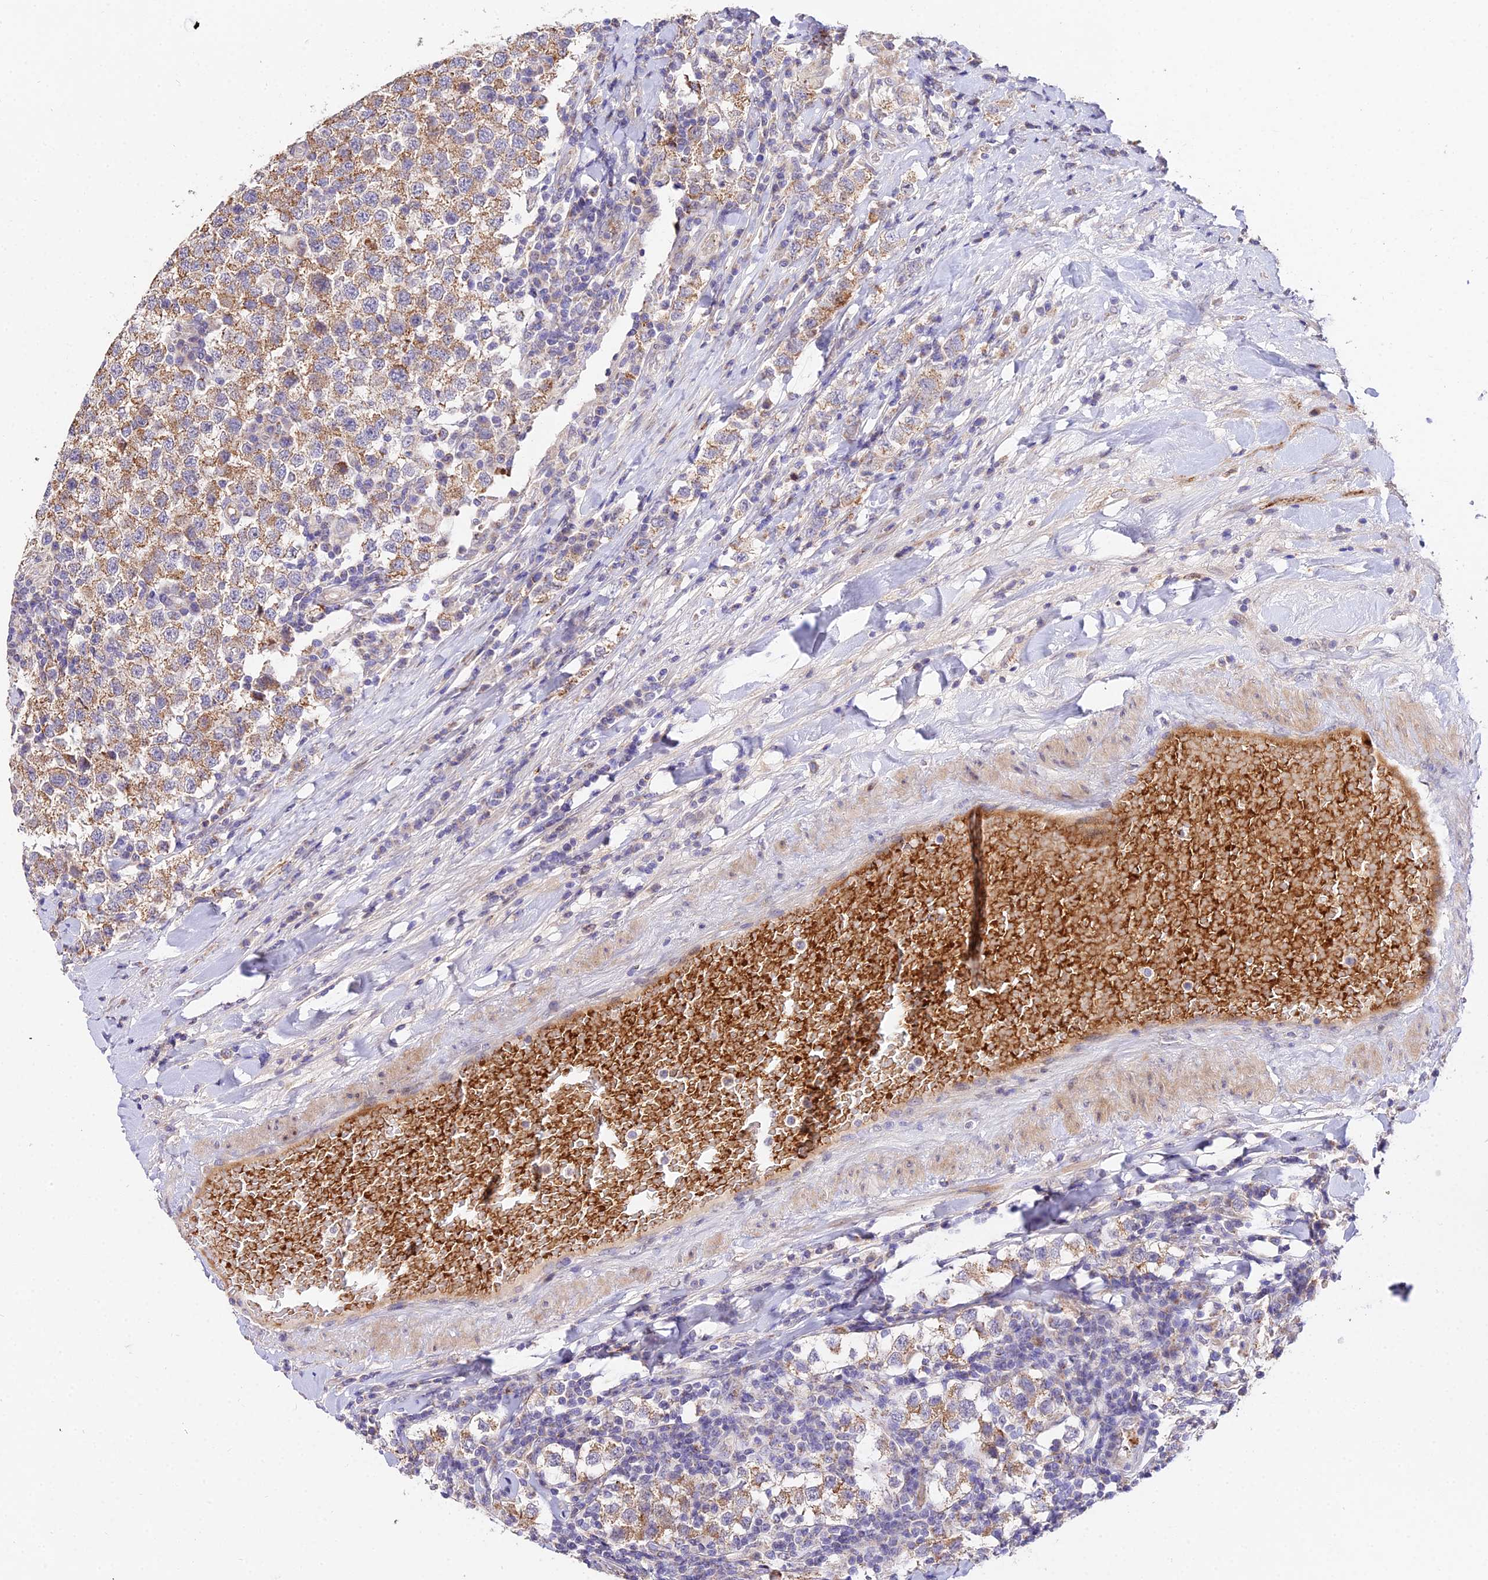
{"staining": {"intensity": "moderate", "quantity": ">75%", "location": "cytoplasmic/membranous"}, "tissue": "testis cancer", "cell_type": "Tumor cells", "image_type": "cancer", "snomed": [{"axis": "morphology", "description": "Seminoma, NOS"}, {"axis": "topography", "description": "Testis"}], "caption": "Immunohistochemical staining of testis seminoma reveals medium levels of moderate cytoplasmic/membranous protein positivity in about >75% of tumor cells.", "gene": "WDR5B", "patient": {"sex": "male", "age": 34}}